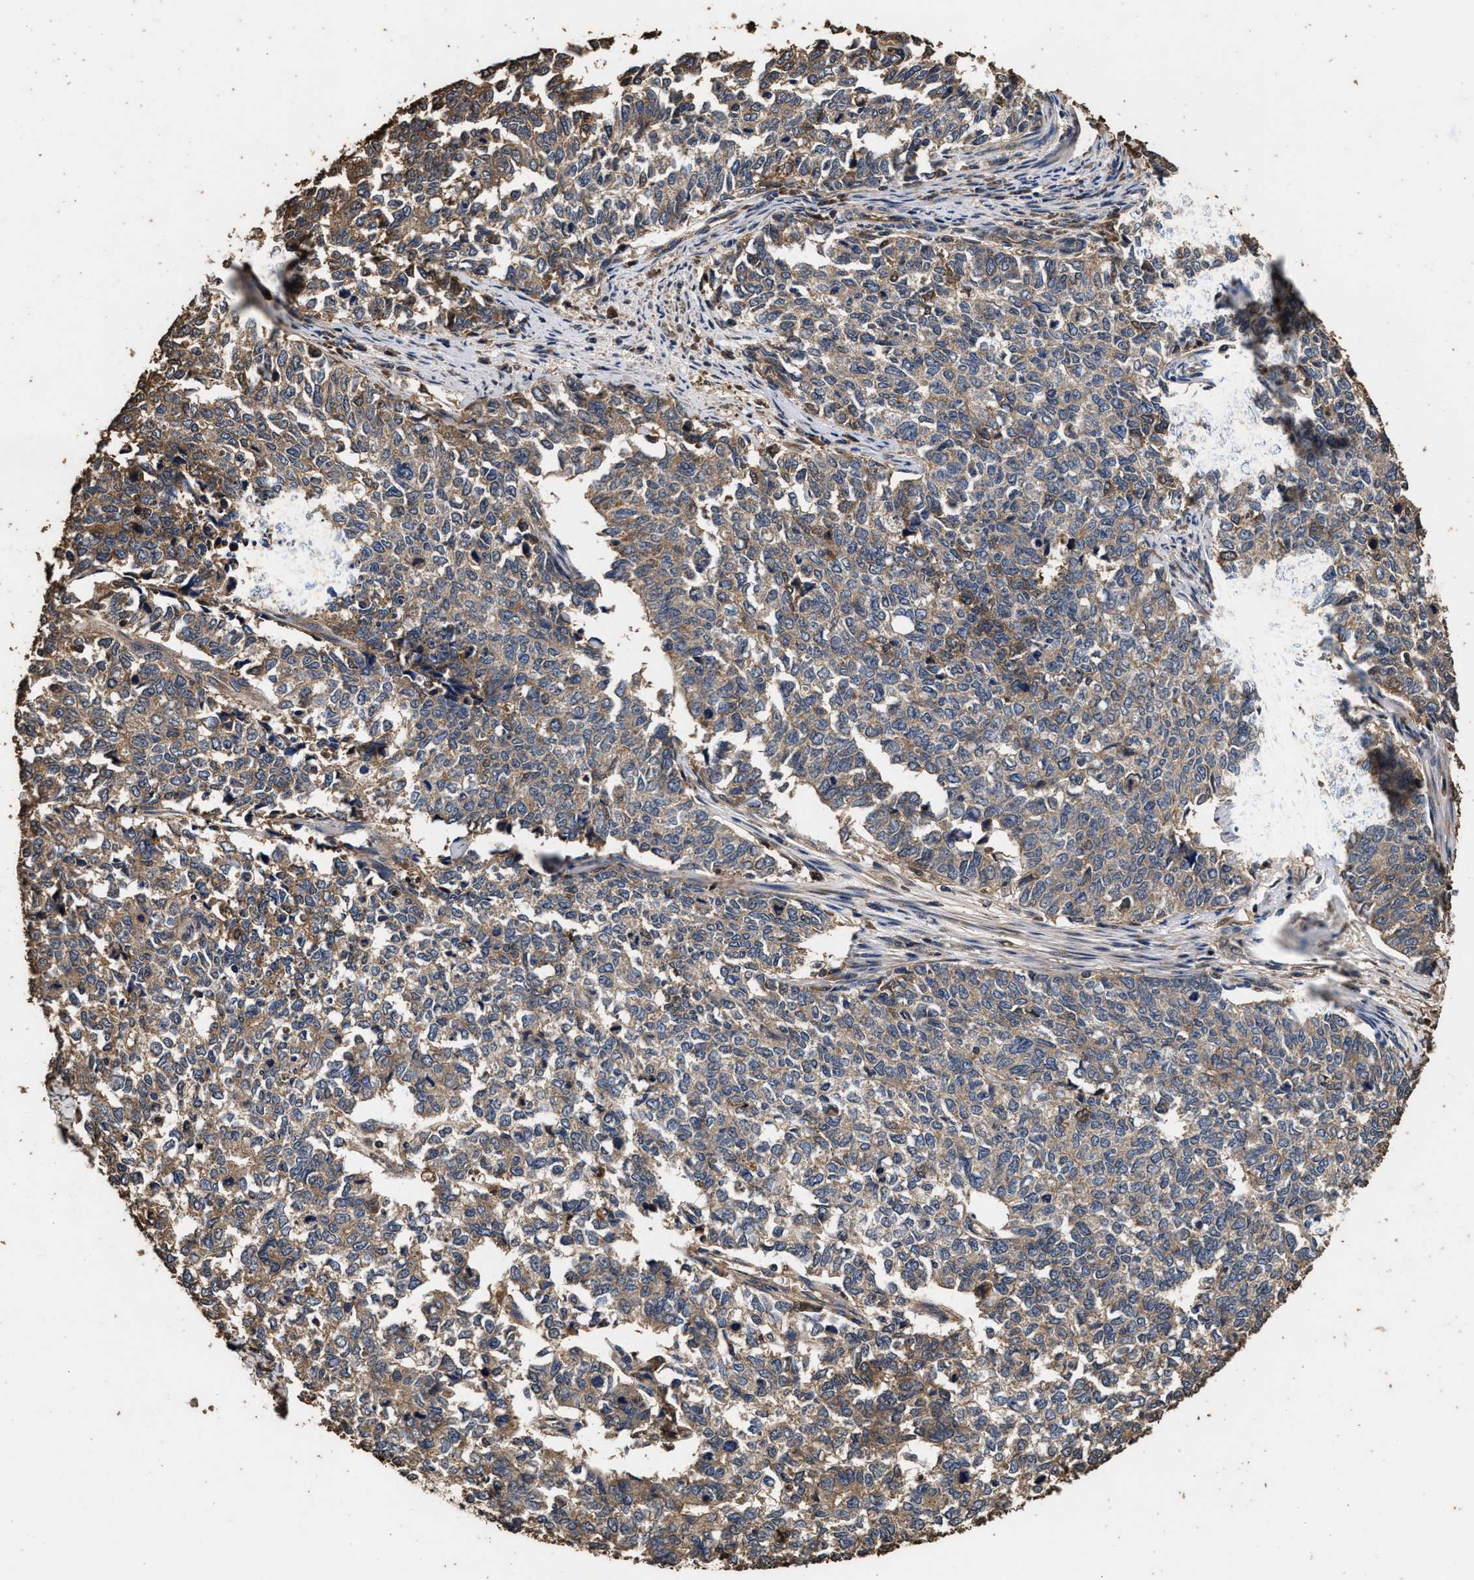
{"staining": {"intensity": "weak", "quantity": ">75%", "location": "cytoplasmic/membranous"}, "tissue": "cervical cancer", "cell_type": "Tumor cells", "image_type": "cancer", "snomed": [{"axis": "morphology", "description": "Squamous cell carcinoma, NOS"}, {"axis": "topography", "description": "Cervix"}], "caption": "Cervical cancer stained with IHC reveals weak cytoplasmic/membranous positivity in about >75% of tumor cells.", "gene": "KYAT1", "patient": {"sex": "female", "age": 63}}